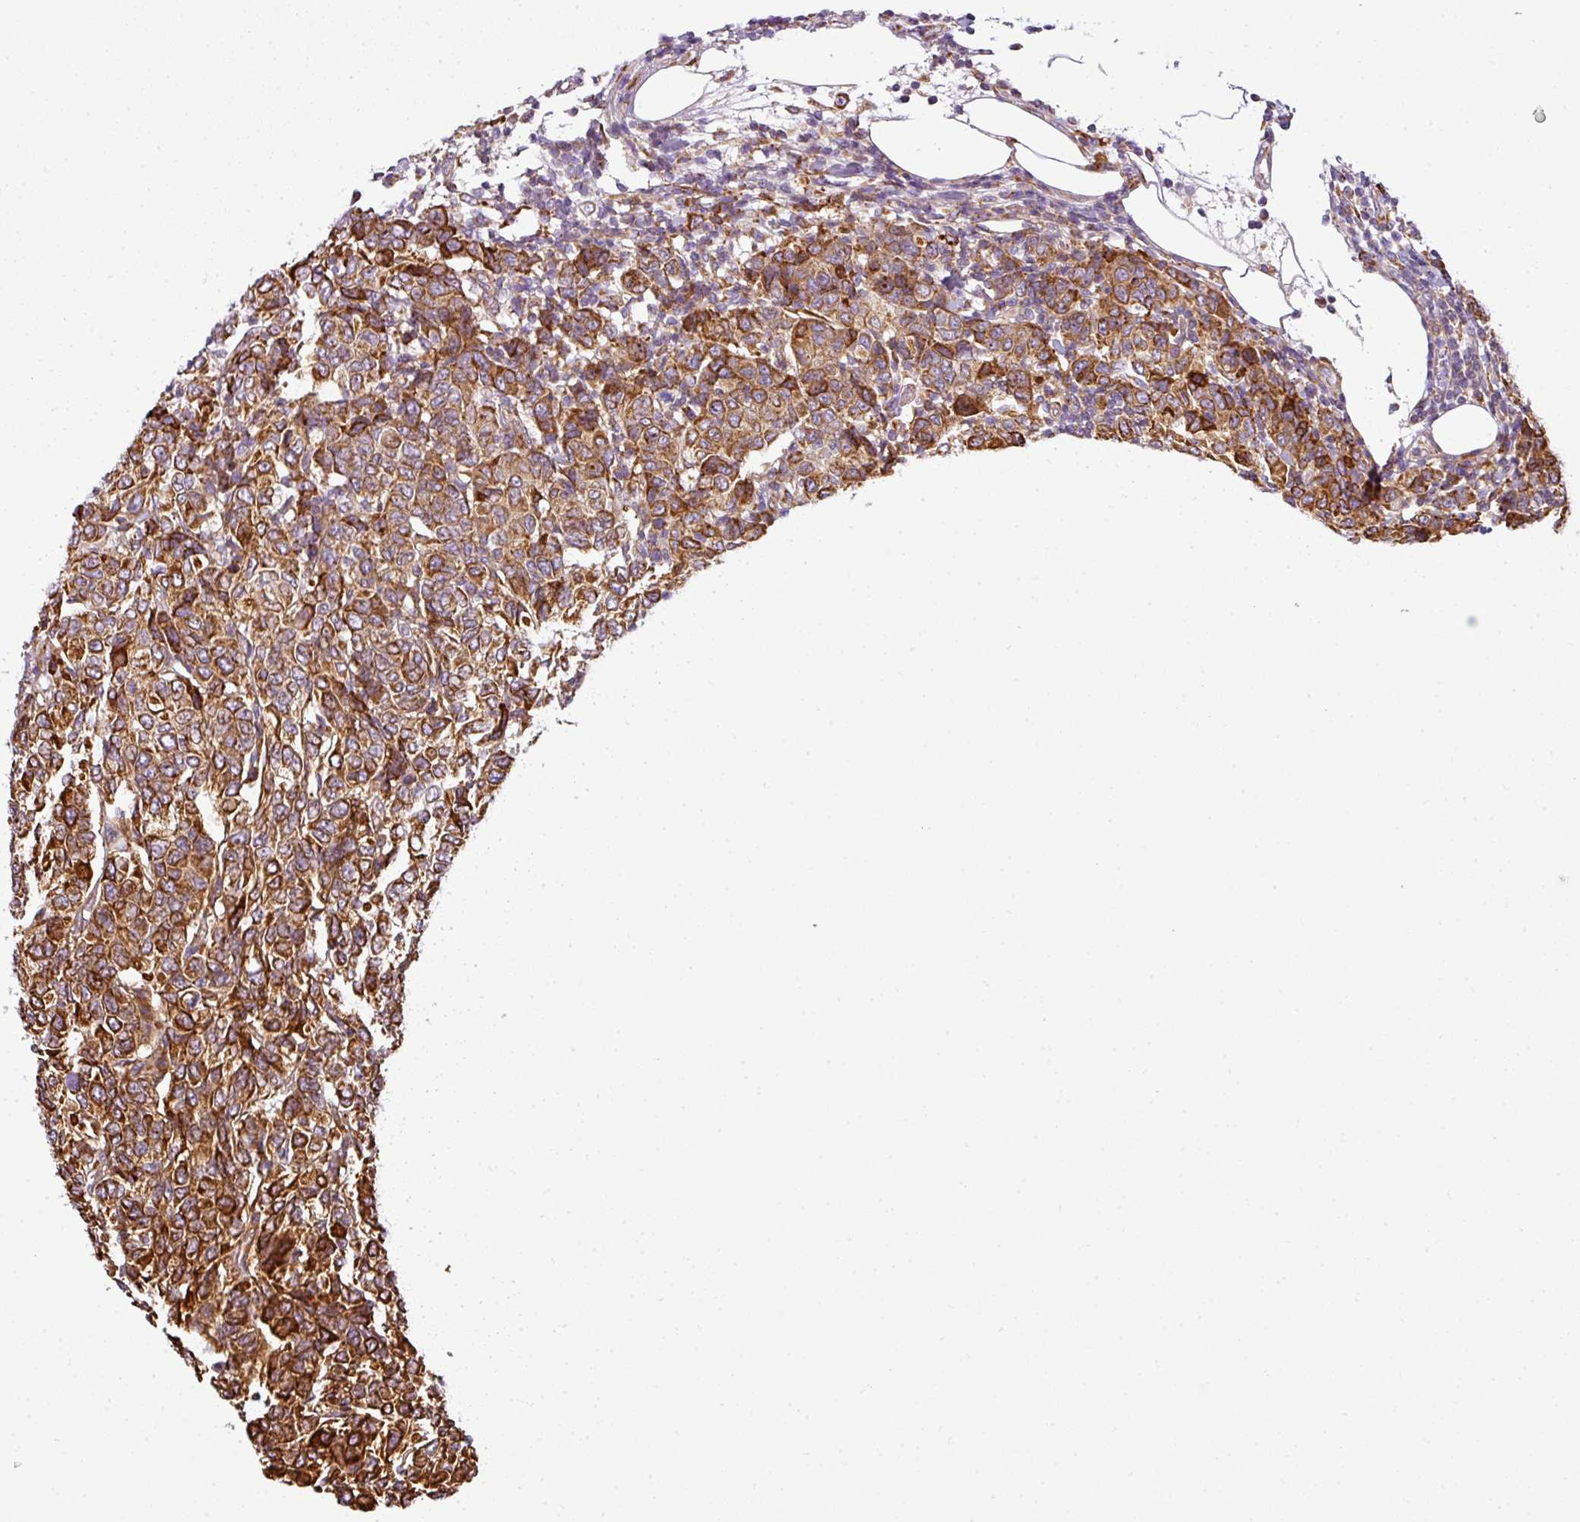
{"staining": {"intensity": "strong", "quantity": ">75%", "location": "cytoplasmic/membranous"}, "tissue": "breast cancer", "cell_type": "Tumor cells", "image_type": "cancer", "snomed": [{"axis": "morphology", "description": "Duct carcinoma"}, {"axis": "topography", "description": "Breast"}], "caption": "Immunohistochemical staining of human invasive ductal carcinoma (breast) exhibits high levels of strong cytoplasmic/membranous expression in about >75% of tumor cells.", "gene": "ANKRD18A", "patient": {"sex": "female", "age": 55}}